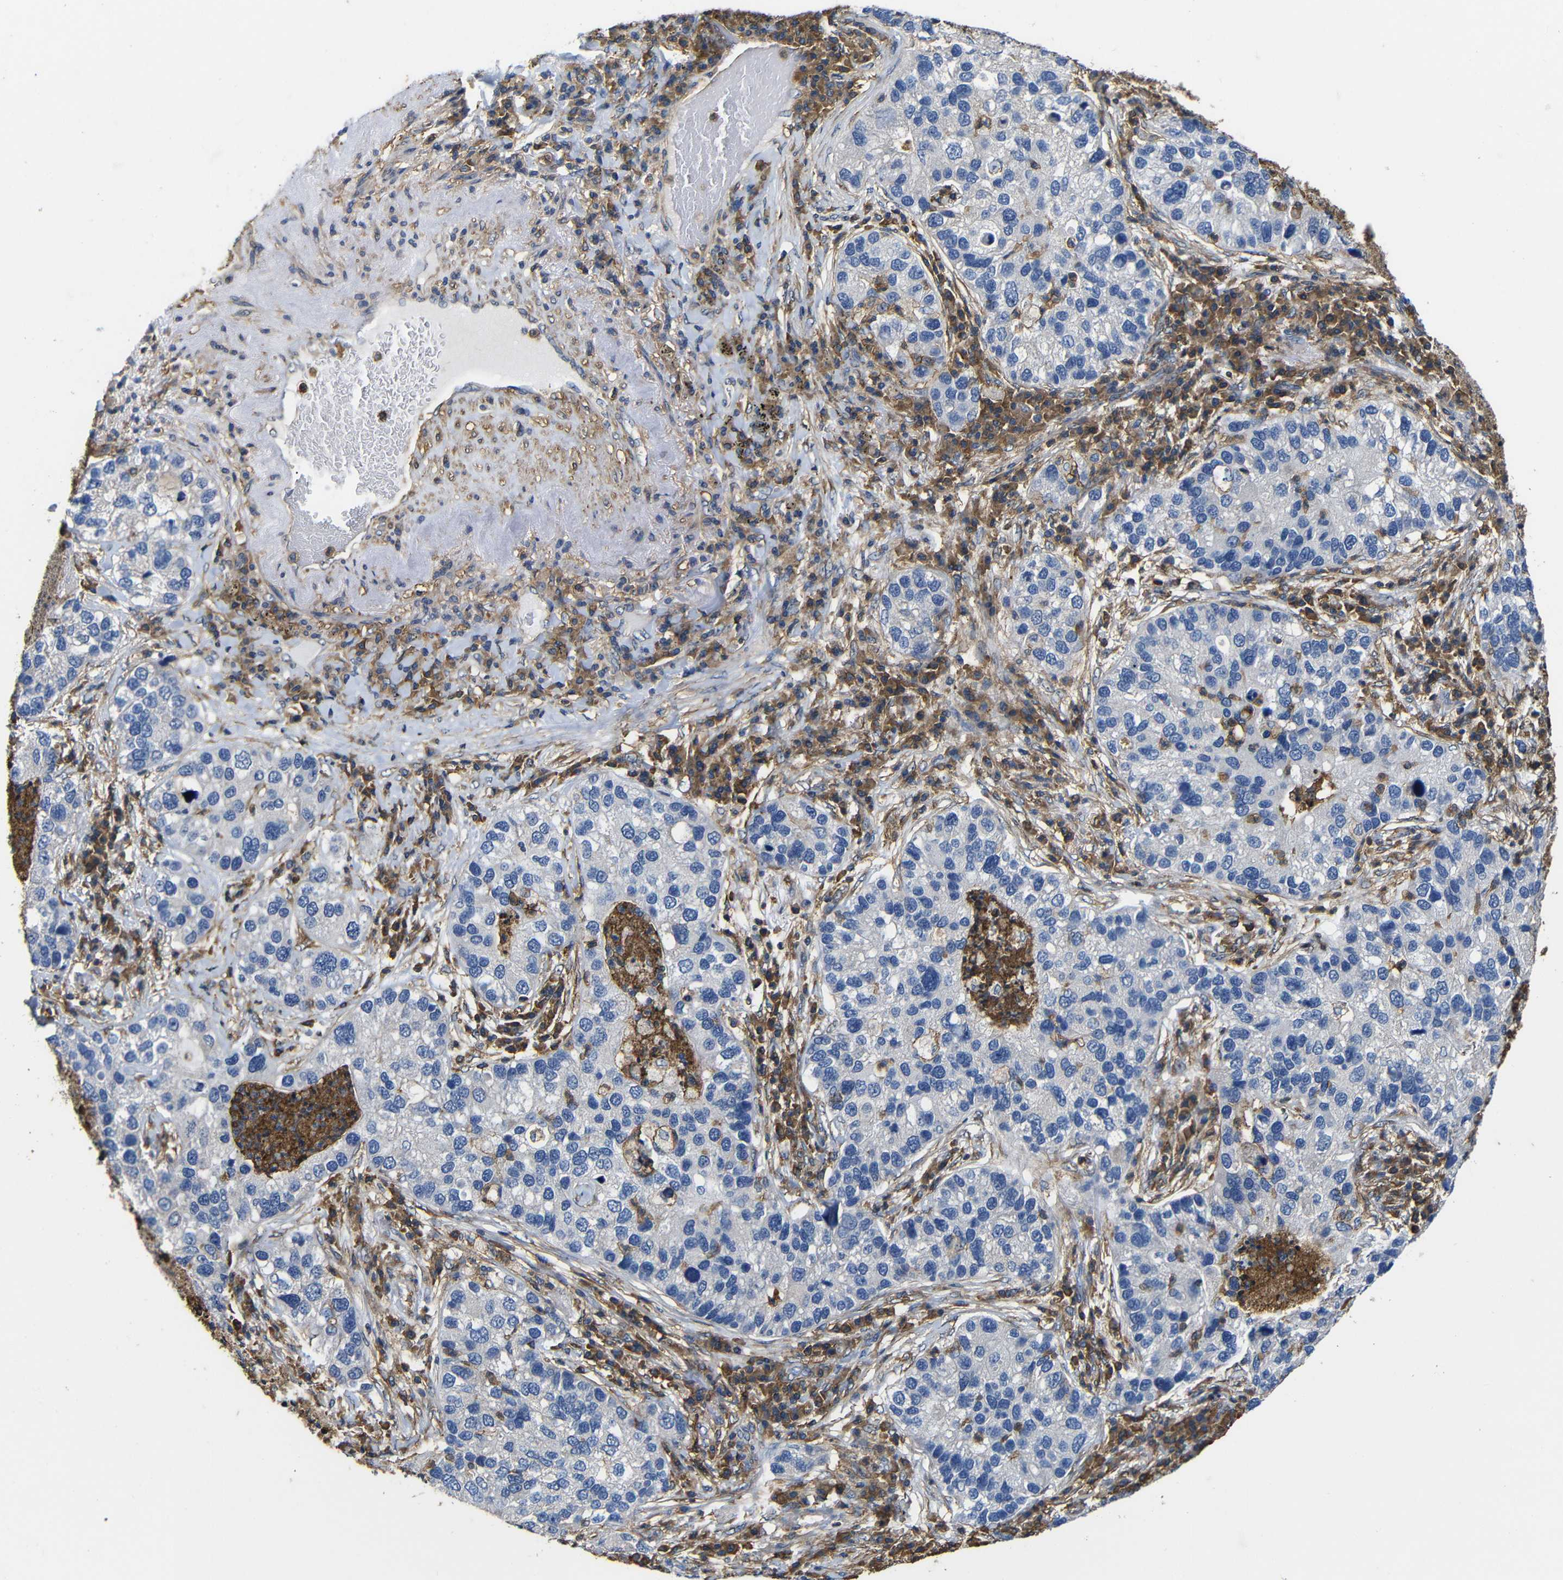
{"staining": {"intensity": "negative", "quantity": "none", "location": "none"}, "tissue": "lung cancer", "cell_type": "Tumor cells", "image_type": "cancer", "snomed": [{"axis": "morphology", "description": "Normal tissue, NOS"}, {"axis": "morphology", "description": "Adenocarcinoma, NOS"}, {"axis": "topography", "description": "Bronchus"}, {"axis": "topography", "description": "Lung"}], "caption": "The IHC image has no significant staining in tumor cells of lung cancer (adenocarcinoma) tissue. Brightfield microscopy of immunohistochemistry (IHC) stained with DAB (brown) and hematoxylin (blue), captured at high magnification.", "gene": "PI4KA", "patient": {"sex": "male", "age": 54}}